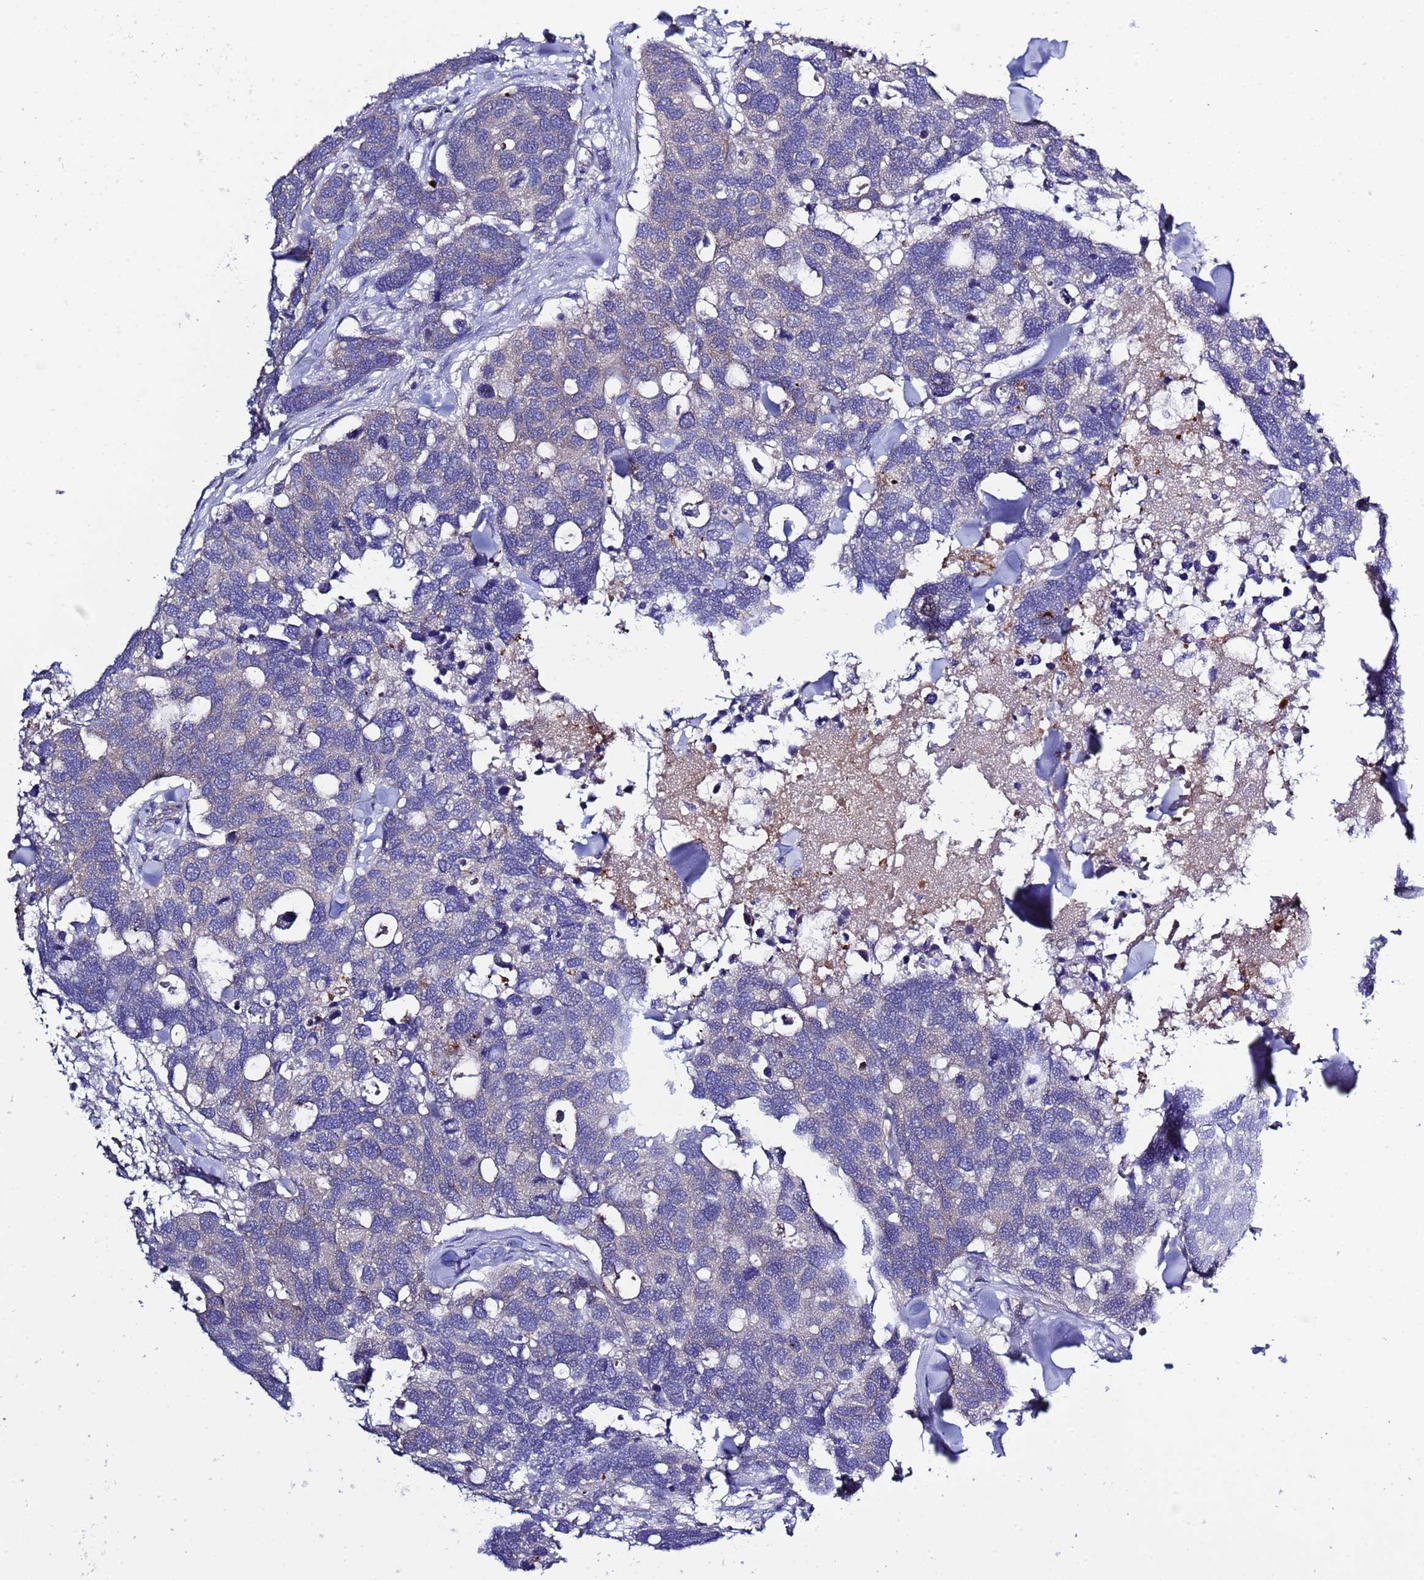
{"staining": {"intensity": "negative", "quantity": "none", "location": "none"}, "tissue": "breast cancer", "cell_type": "Tumor cells", "image_type": "cancer", "snomed": [{"axis": "morphology", "description": "Duct carcinoma"}, {"axis": "topography", "description": "Breast"}], "caption": "Tumor cells show no significant staining in breast infiltrating ductal carcinoma. Brightfield microscopy of immunohistochemistry (IHC) stained with DAB (3,3'-diaminobenzidine) (brown) and hematoxylin (blue), captured at high magnification.", "gene": "RC3H2", "patient": {"sex": "female", "age": 83}}